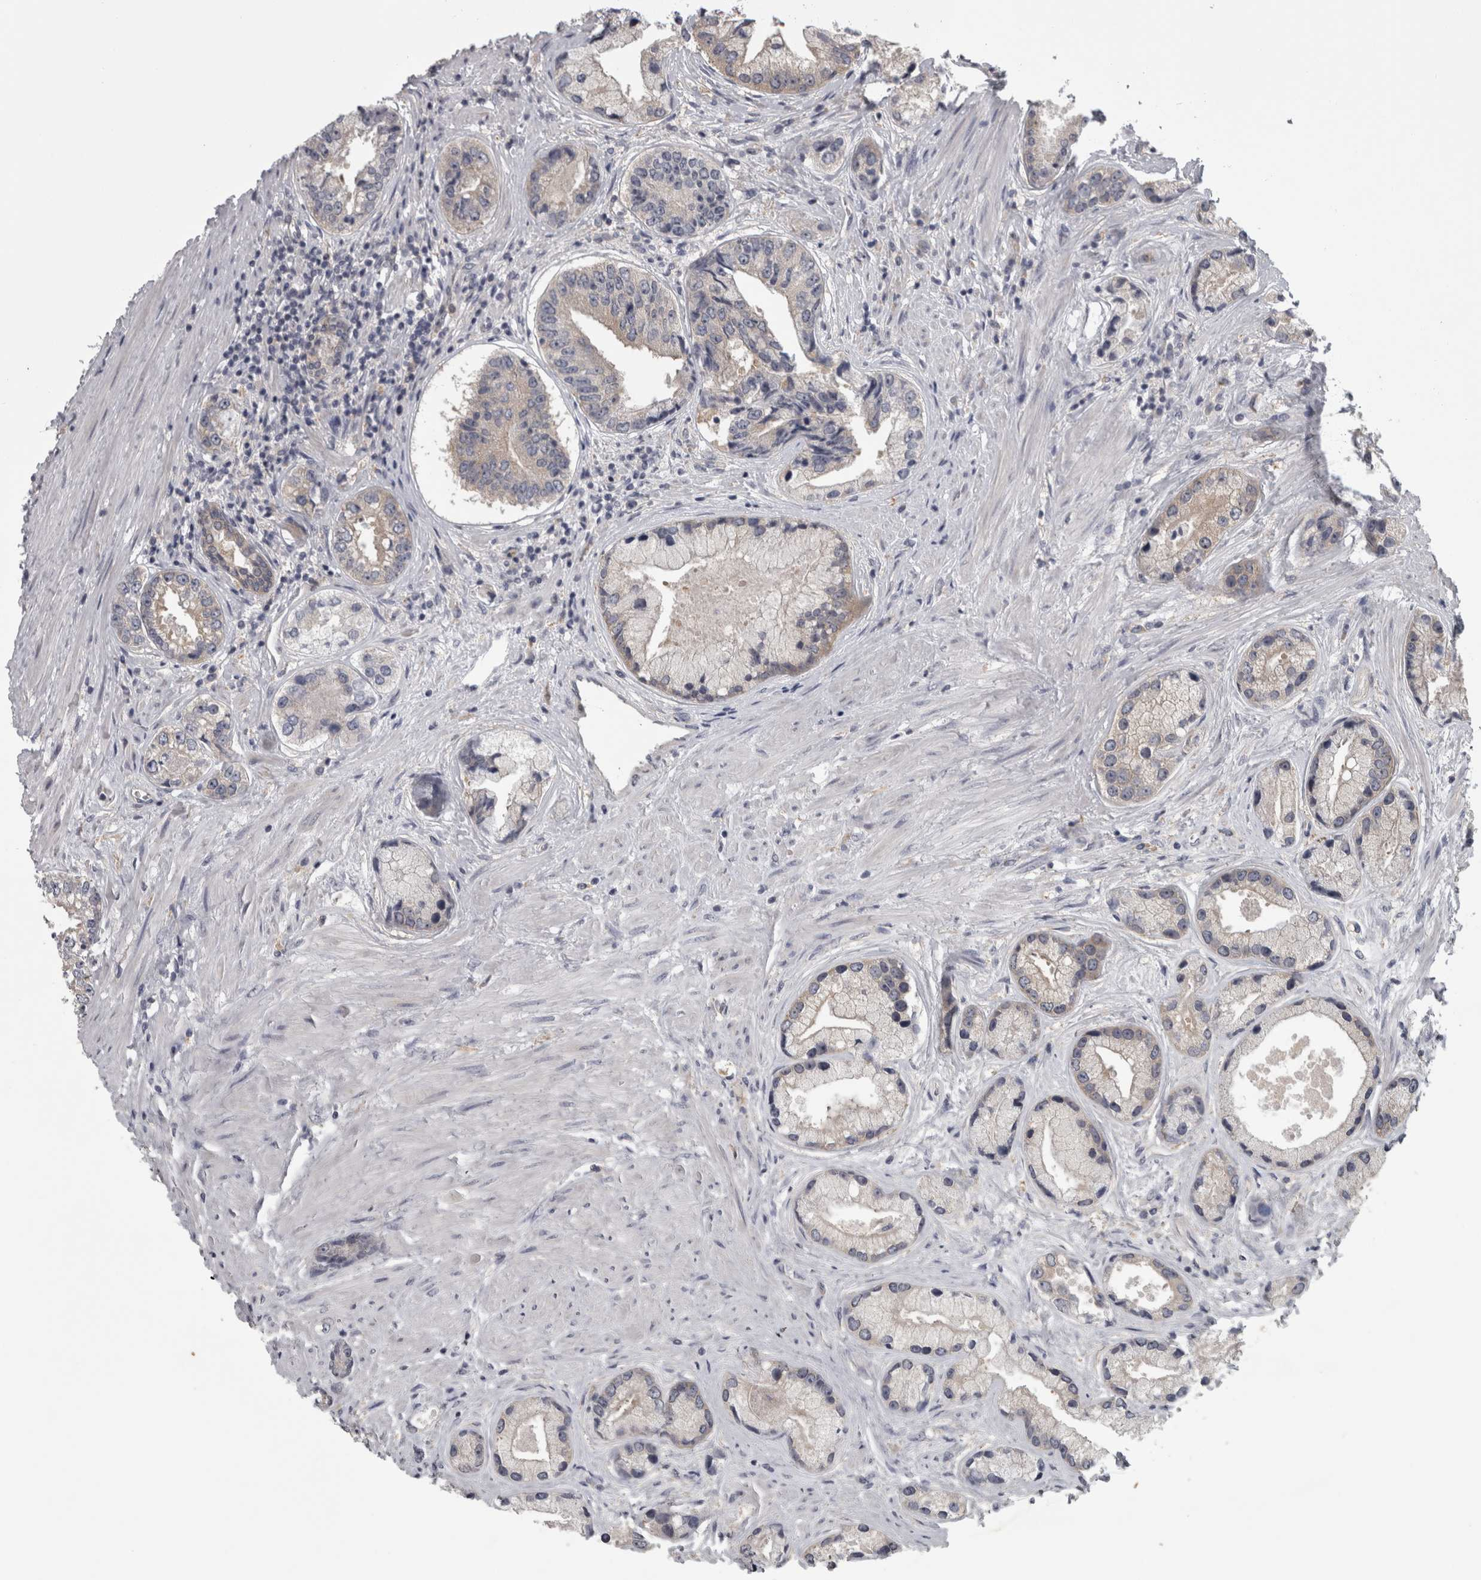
{"staining": {"intensity": "negative", "quantity": "none", "location": "none"}, "tissue": "prostate cancer", "cell_type": "Tumor cells", "image_type": "cancer", "snomed": [{"axis": "morphology", "description": "Adenocarcinoma, High grade"}, {"axis": "topography", "description": "Prostate"}], "caption": "Tumor cells are negative for protein expression in human prostate cancer (adenocarcinoma (high-grade)).", "gene": "PRKCI", "patient": {"sex": "male", "age": 61}}